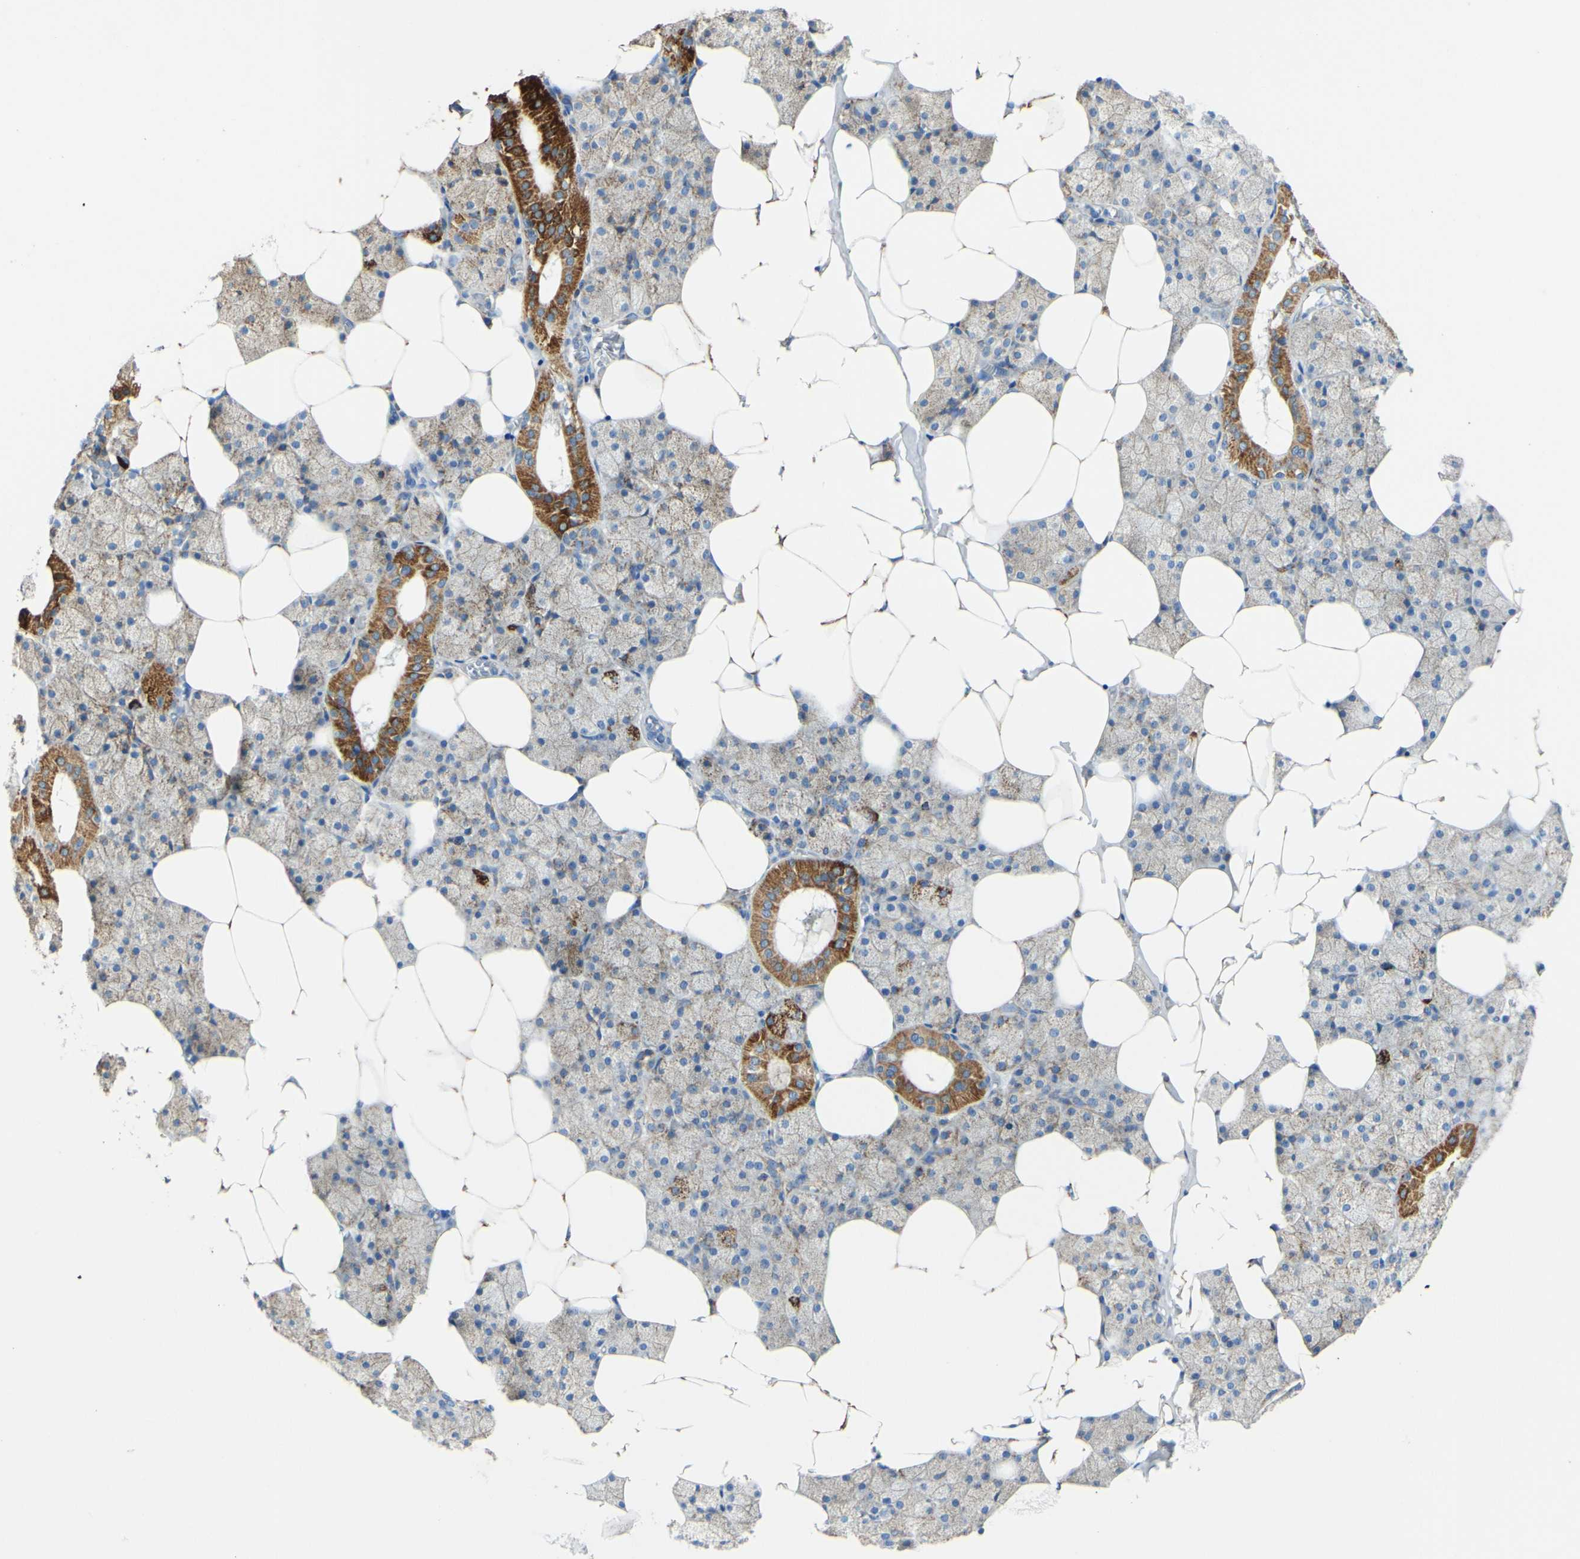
{"staining": {"intensity": "strong", "quantity": "25%-75%", "location": "cytoplasmic/membranous"}, "tissue": "salivary gland", "cell_type": "Glandular cells", "image_type": "normal", "snomed": [{"axis": "morphology", "description": "Normal tissue, NOS"}, {"axis": "topography", "description": "Salivary gland"}], "caption": "The photomicrograph exhibits a brown stain indicating the presence of a protein in the cytoplasmic/membranous of glandular cells in salivary gland. The staining is performed using DAB brown chromogen to label protein expression. The nuclei are counter-stained blue using hematoxylin.", "gene": "OXCT1", "patient": {"sex": "male", "age": 62}}